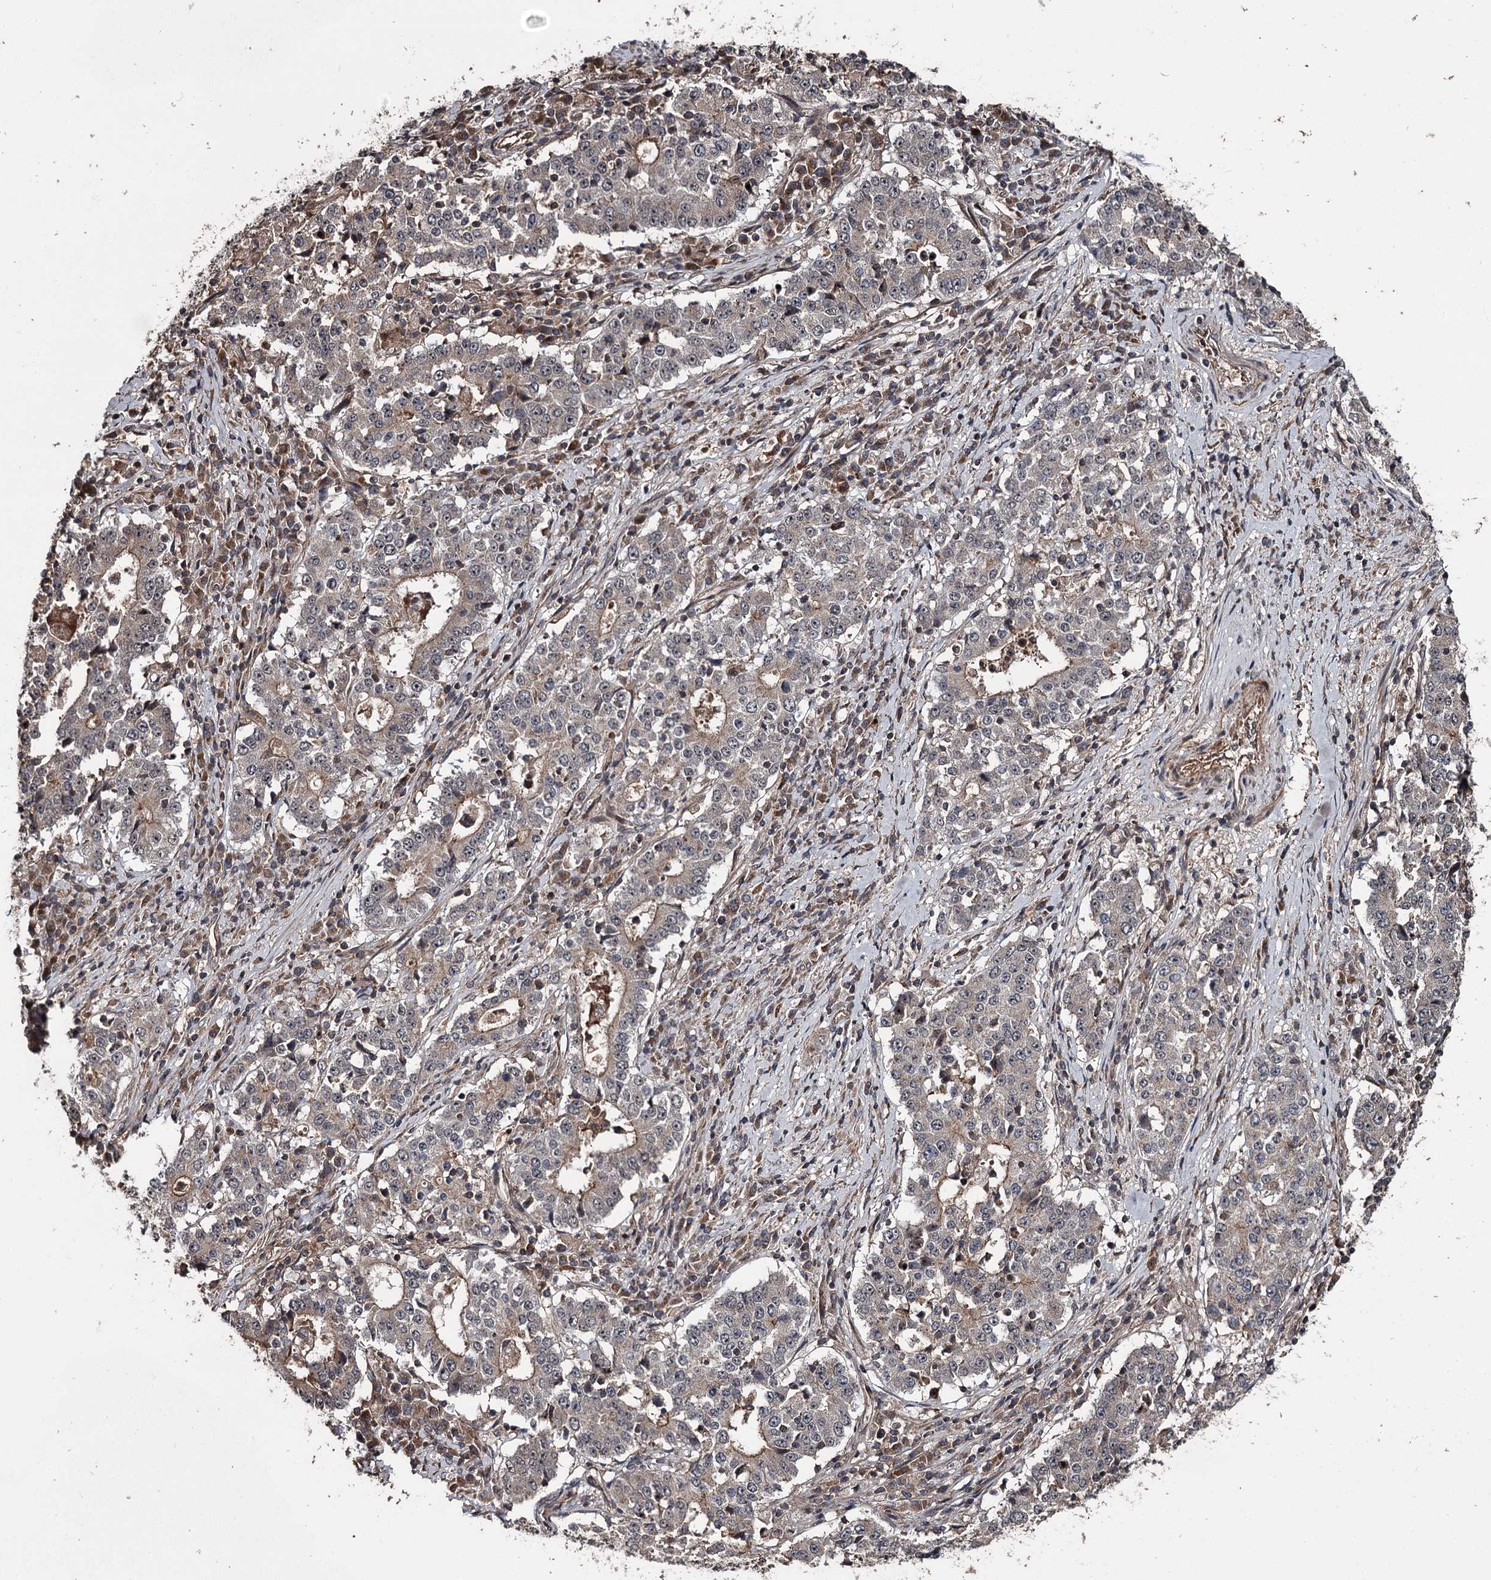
{"staining": {"intensity": "weak", "quantity": ">75%", "location": "cytoplasmic/membranous"}, "tissue": "stomach cancer", "cell_type": "Tumor cells", "image_type": "cancer", "snomed": [{"axis": "morphology", "description": "Adenocarcinoma, NOS"}, {"axis": "topography", "description": "Stomach"}], "caption": "Tumor cells demonstrate low levels of weak cytoplasmic/membranous staining in approximately >75% of cells in stomach adenocarcinoma. (IHC, brightfield microscopy, high magnification).", "gene": "RAB21", "patient": {"sex": "male", "age": 59}}